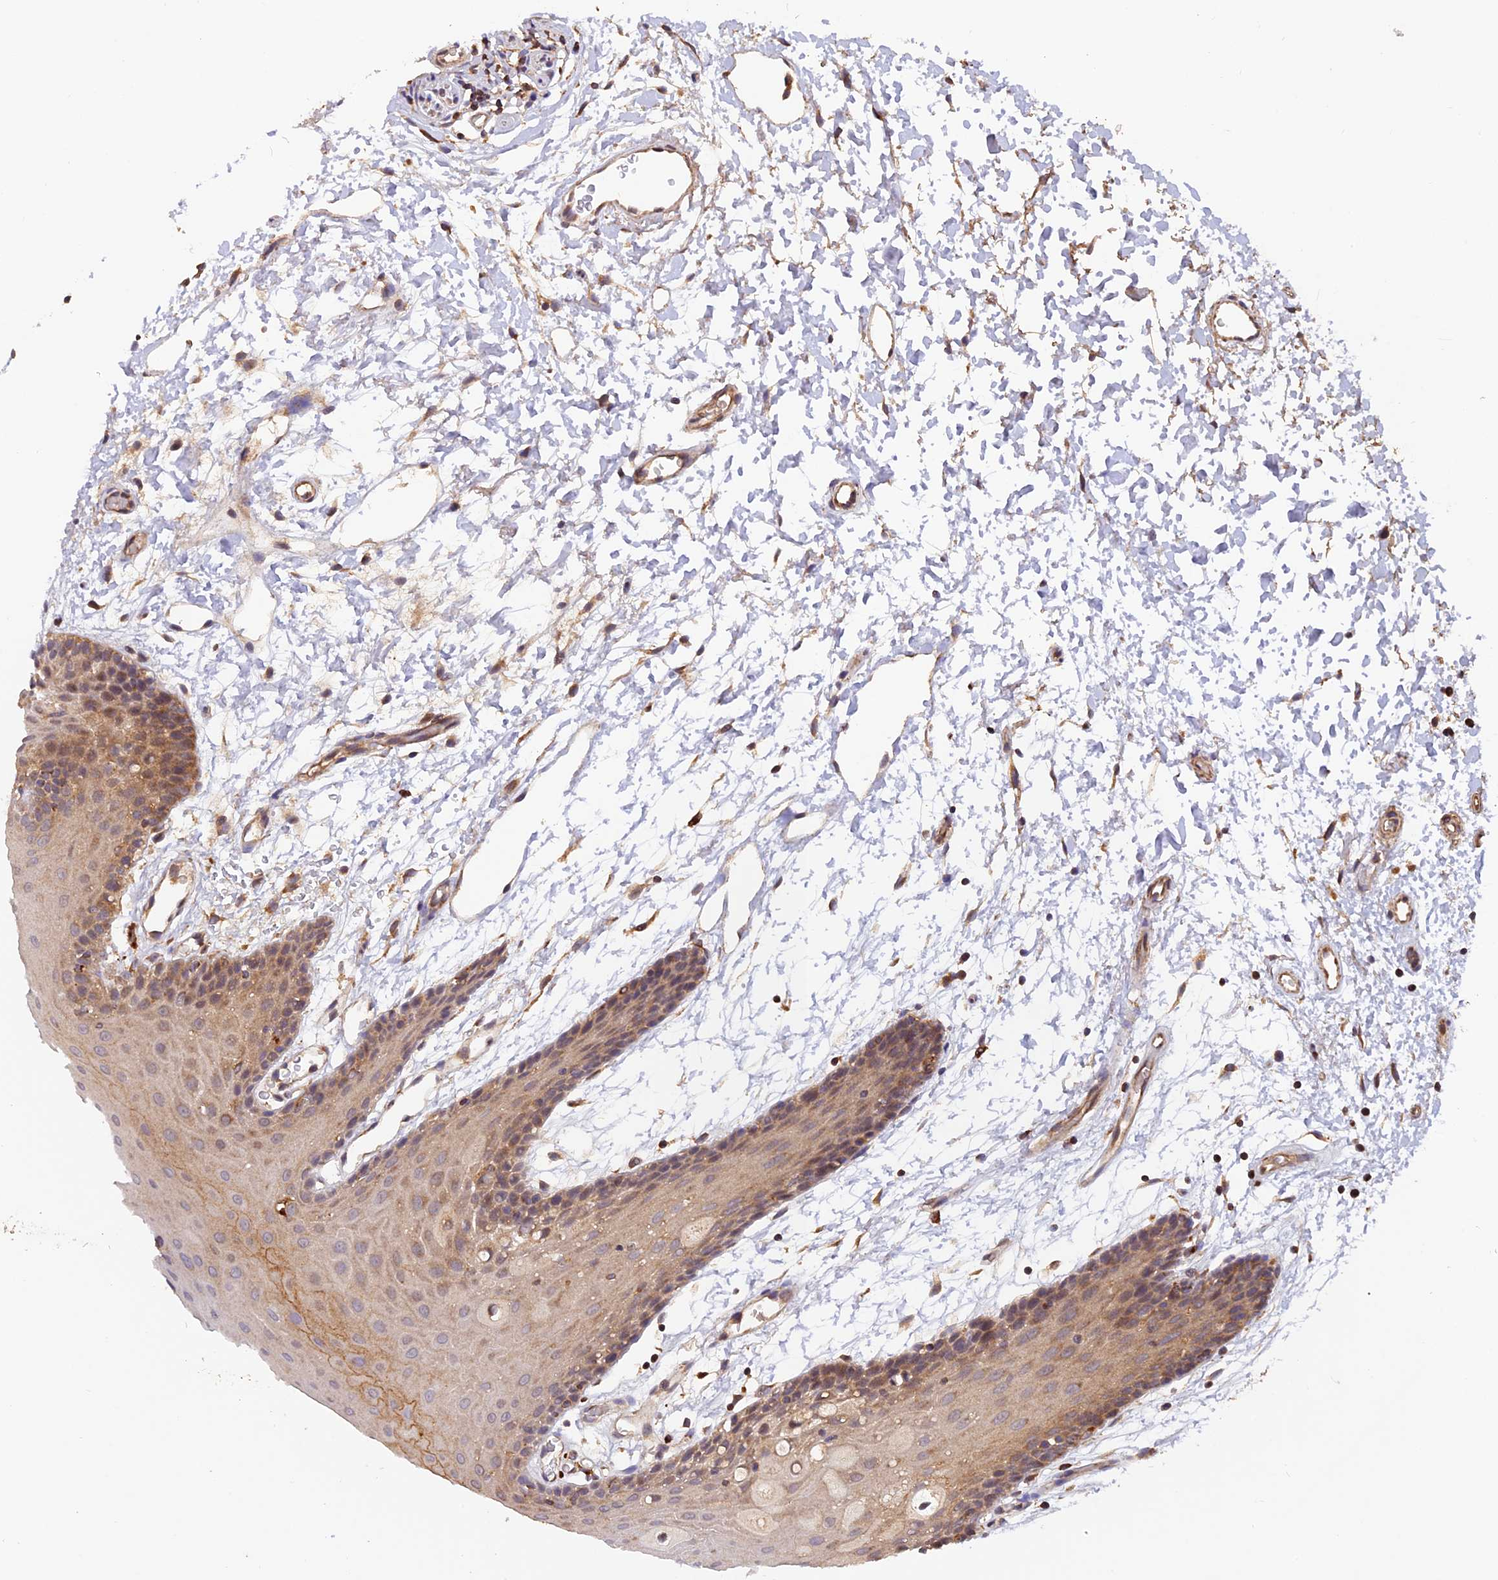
{"staining": {"intensity": "moderate", "quantity": "<25%", "location": "cytoplasmic/membranous"}, "tissue": "oral mucosa", "cell_type": "Squamous epithelial cells", "image_type": "normal", "snomed": [{"axis": "morphology", "description": "Normal tissue, NOS"}, {"axis": "topography", "description": "Skeletal muscle"}, {"axis": "topography", "description": "Oral tissue"}, {"axis": "topography", "description": "Salivary gland"}, {"axis": "topography", "description": "Peripheral nerve tissue"}], "caption": "Oral mucosa stained with a brown dye demonstrates moderate cytoplasmic/membranous positive positivity in about <25% of squamous epithelial cells.", "gene": "MNS1", "patient": {"sex": "male", "age": 54}}